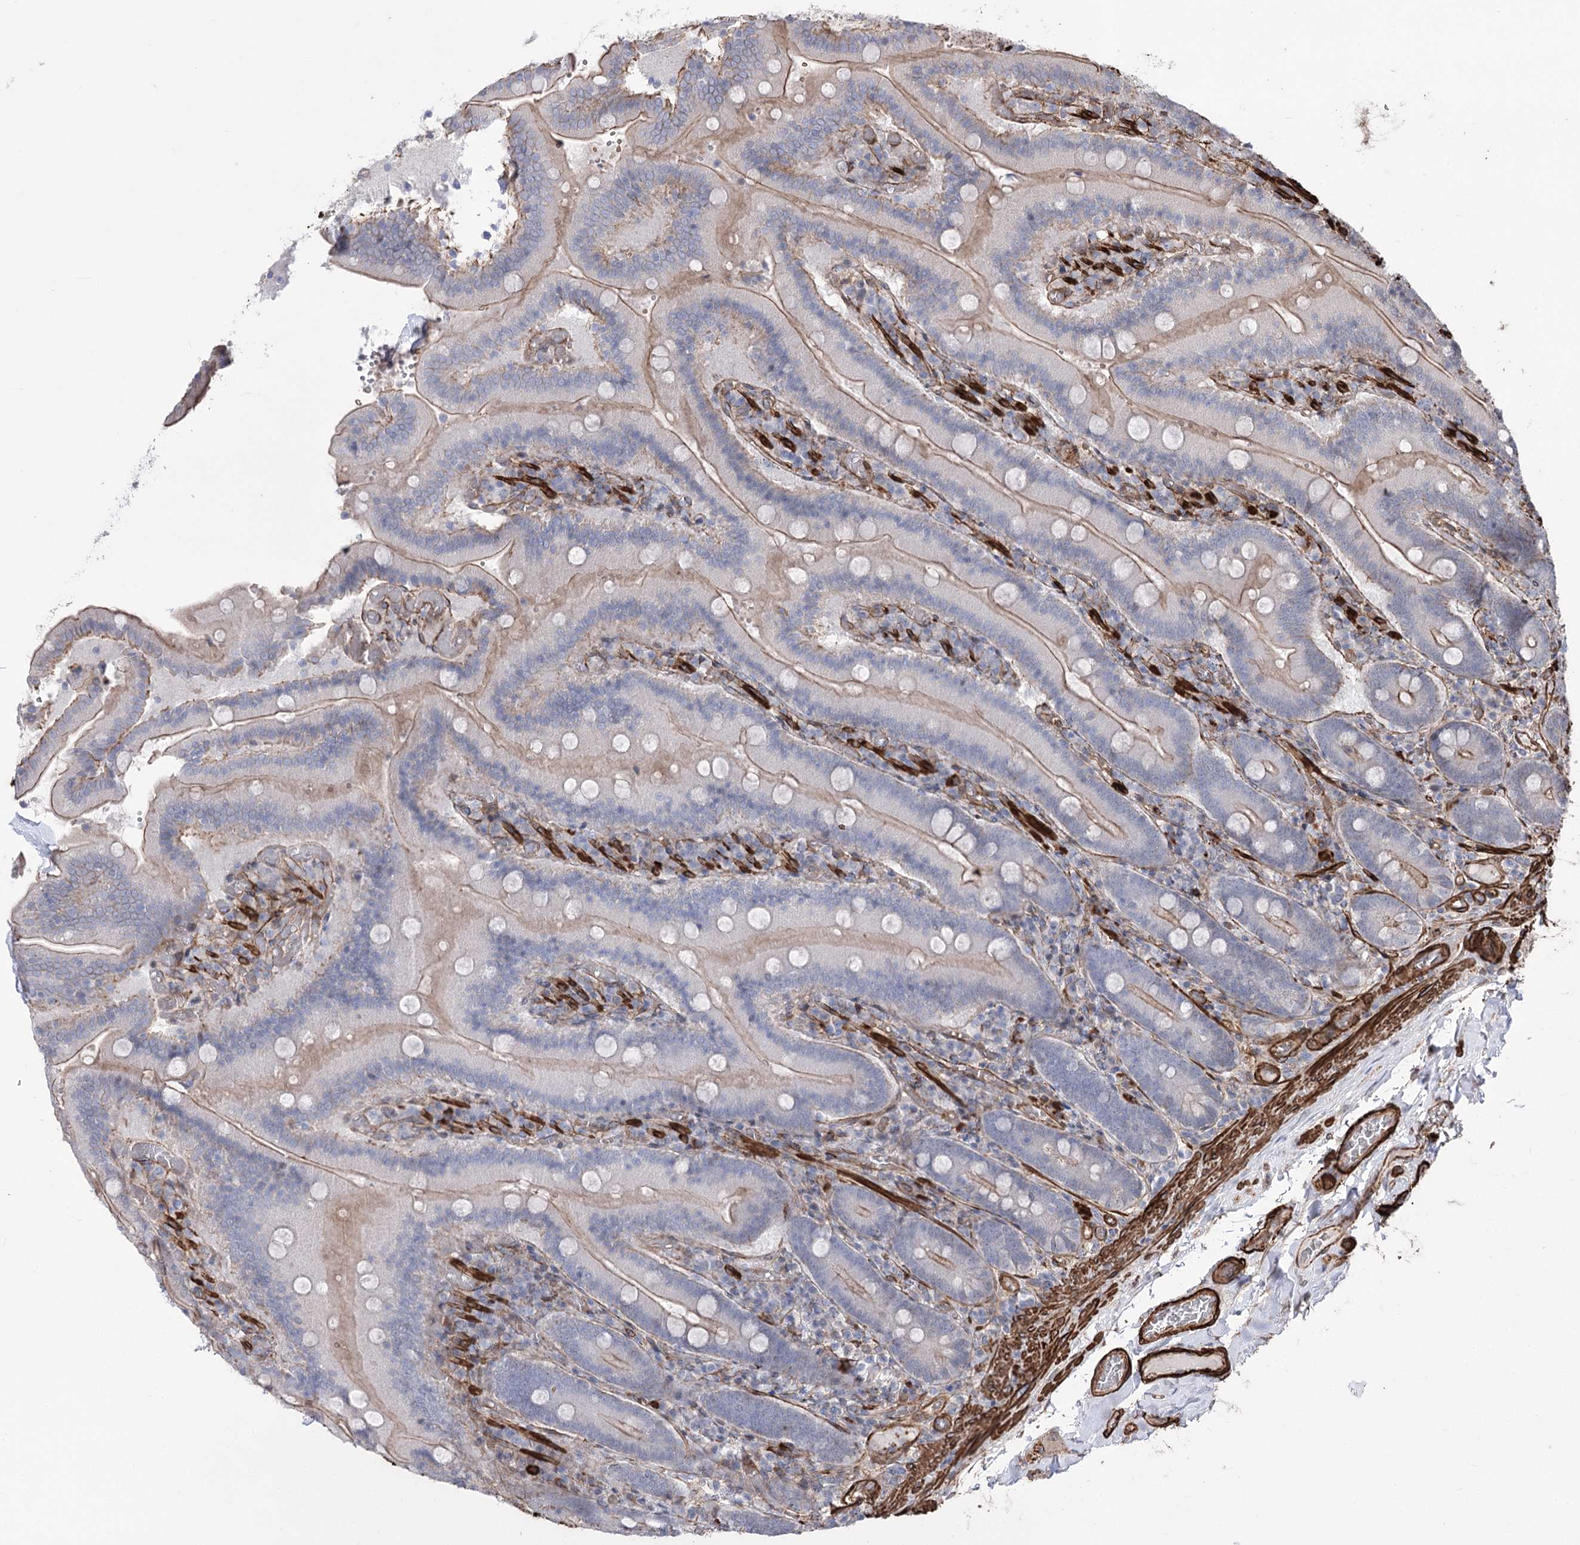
{"staining": {"intensity": "moderate", "quantity": "25%-75%", "location": "cytoplasmic/membranous"}, "tissue": "duodenum", "cell_type": "Glandular cells", "image_type": "normal", "snomed": [{"axis": "morphology", "description": "Normal tissue, NOS"}, {"axis": "topography", "description": "Duodenum"}], "caption": "Duodenum stained with DAB (3,3'-diaminobenzidine) IHC shows medium levels of moderate cytoplasmic/membranous staining in about 25%-75% of glandular cells.", "gene": "ARHGAP20", "patient": {"sex": "female", "age": 62}}